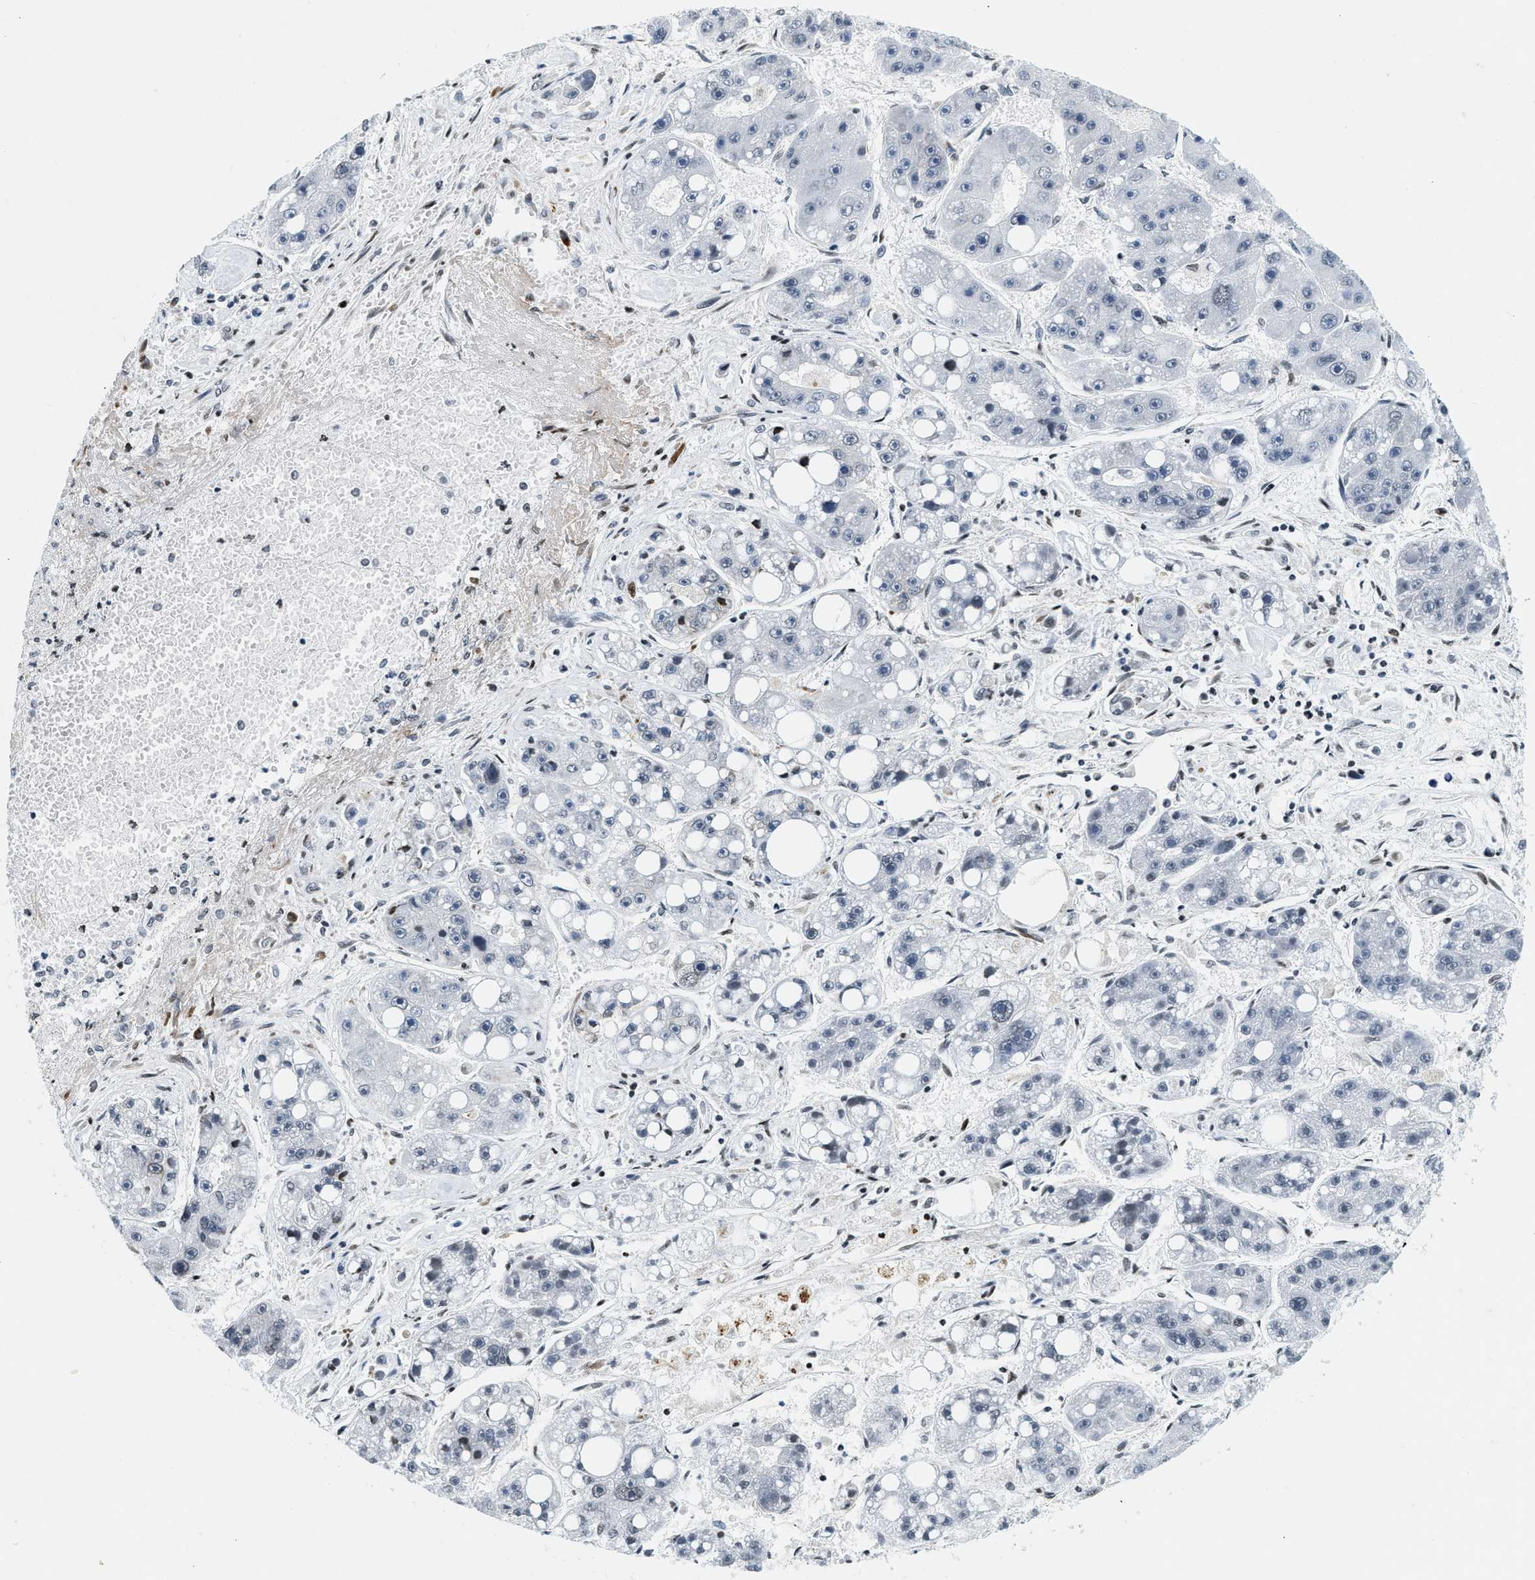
{"staining": {"intensity": "negative", "quantity": "none", "location": "none"}, "tissue": "liver cancer", "cell_type": "Tumor cells", "image_type": "cancer", "snomed": [{"axis": "morphology", "description": "Carcinoma, Hepatocellular, NOS"}, {"axis": "topography", "description": "Liver"}], "caption": "Liver cancer (hepatocellular carcinoma) was stained to show a protein in brown. There is no significant positivity in tumor cells.", "gene": "UVRAG", "patient": {"sex": "female", "age": 61}}